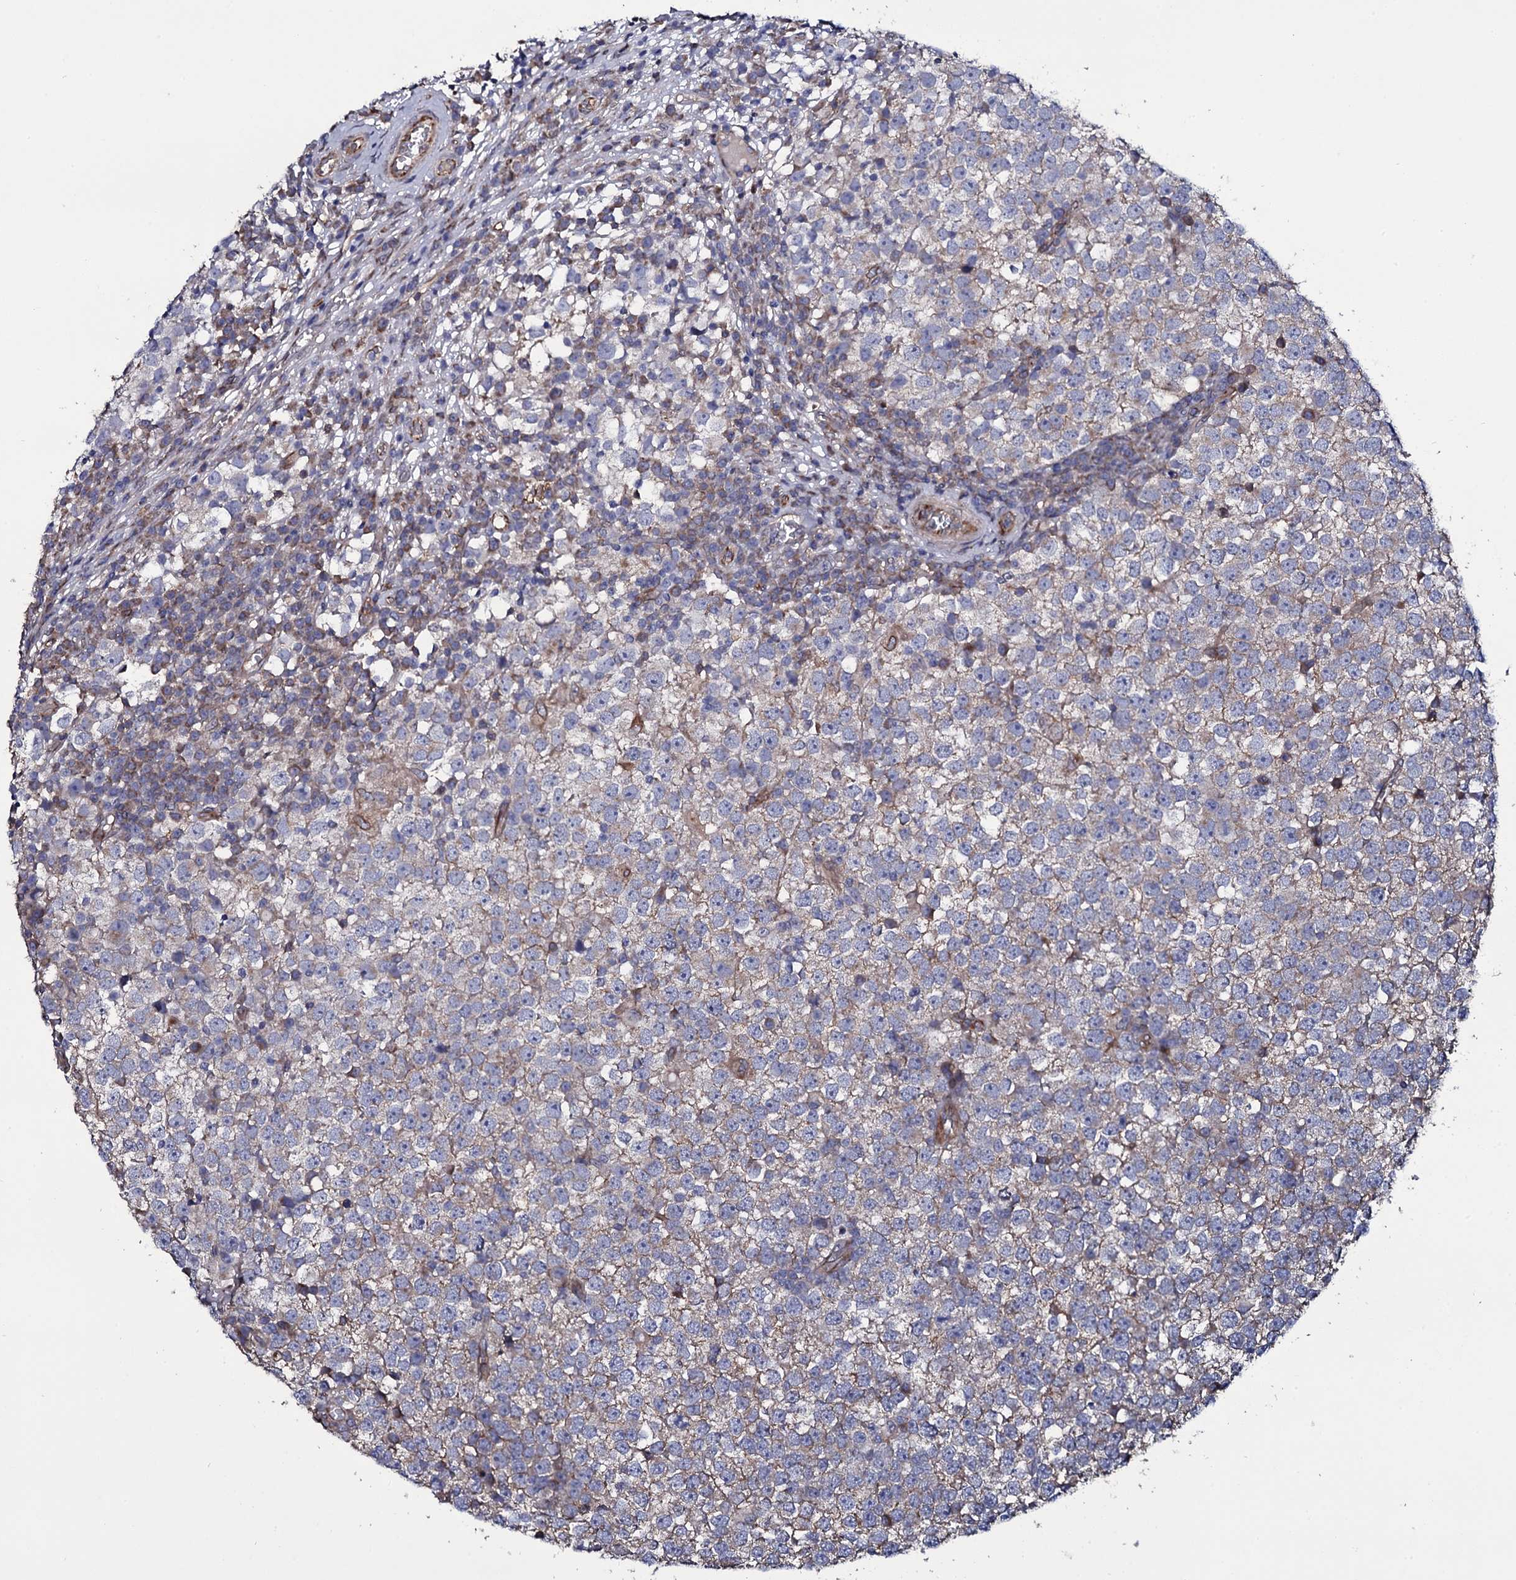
{"staining": {"intensity": "weak", "quantity": "25%-75%", "location": "cytoplasmic/membranous"}, "tissue": "testis cancer", "cell_type": "Tumor cells", "image_type": "cancer", "snomed": [{"axis": "morphology", "description": "Seminoma, NOS"}, {"axis": "topography", "description": "Testis"}], "caption": "Tumor cells reveal low levels of weak cytoplasmic/membranous expression in about 25%-75% of cells in testis seminoma.", "gene": "TTC23", "patient": {"sex": "male", "age": 65}}